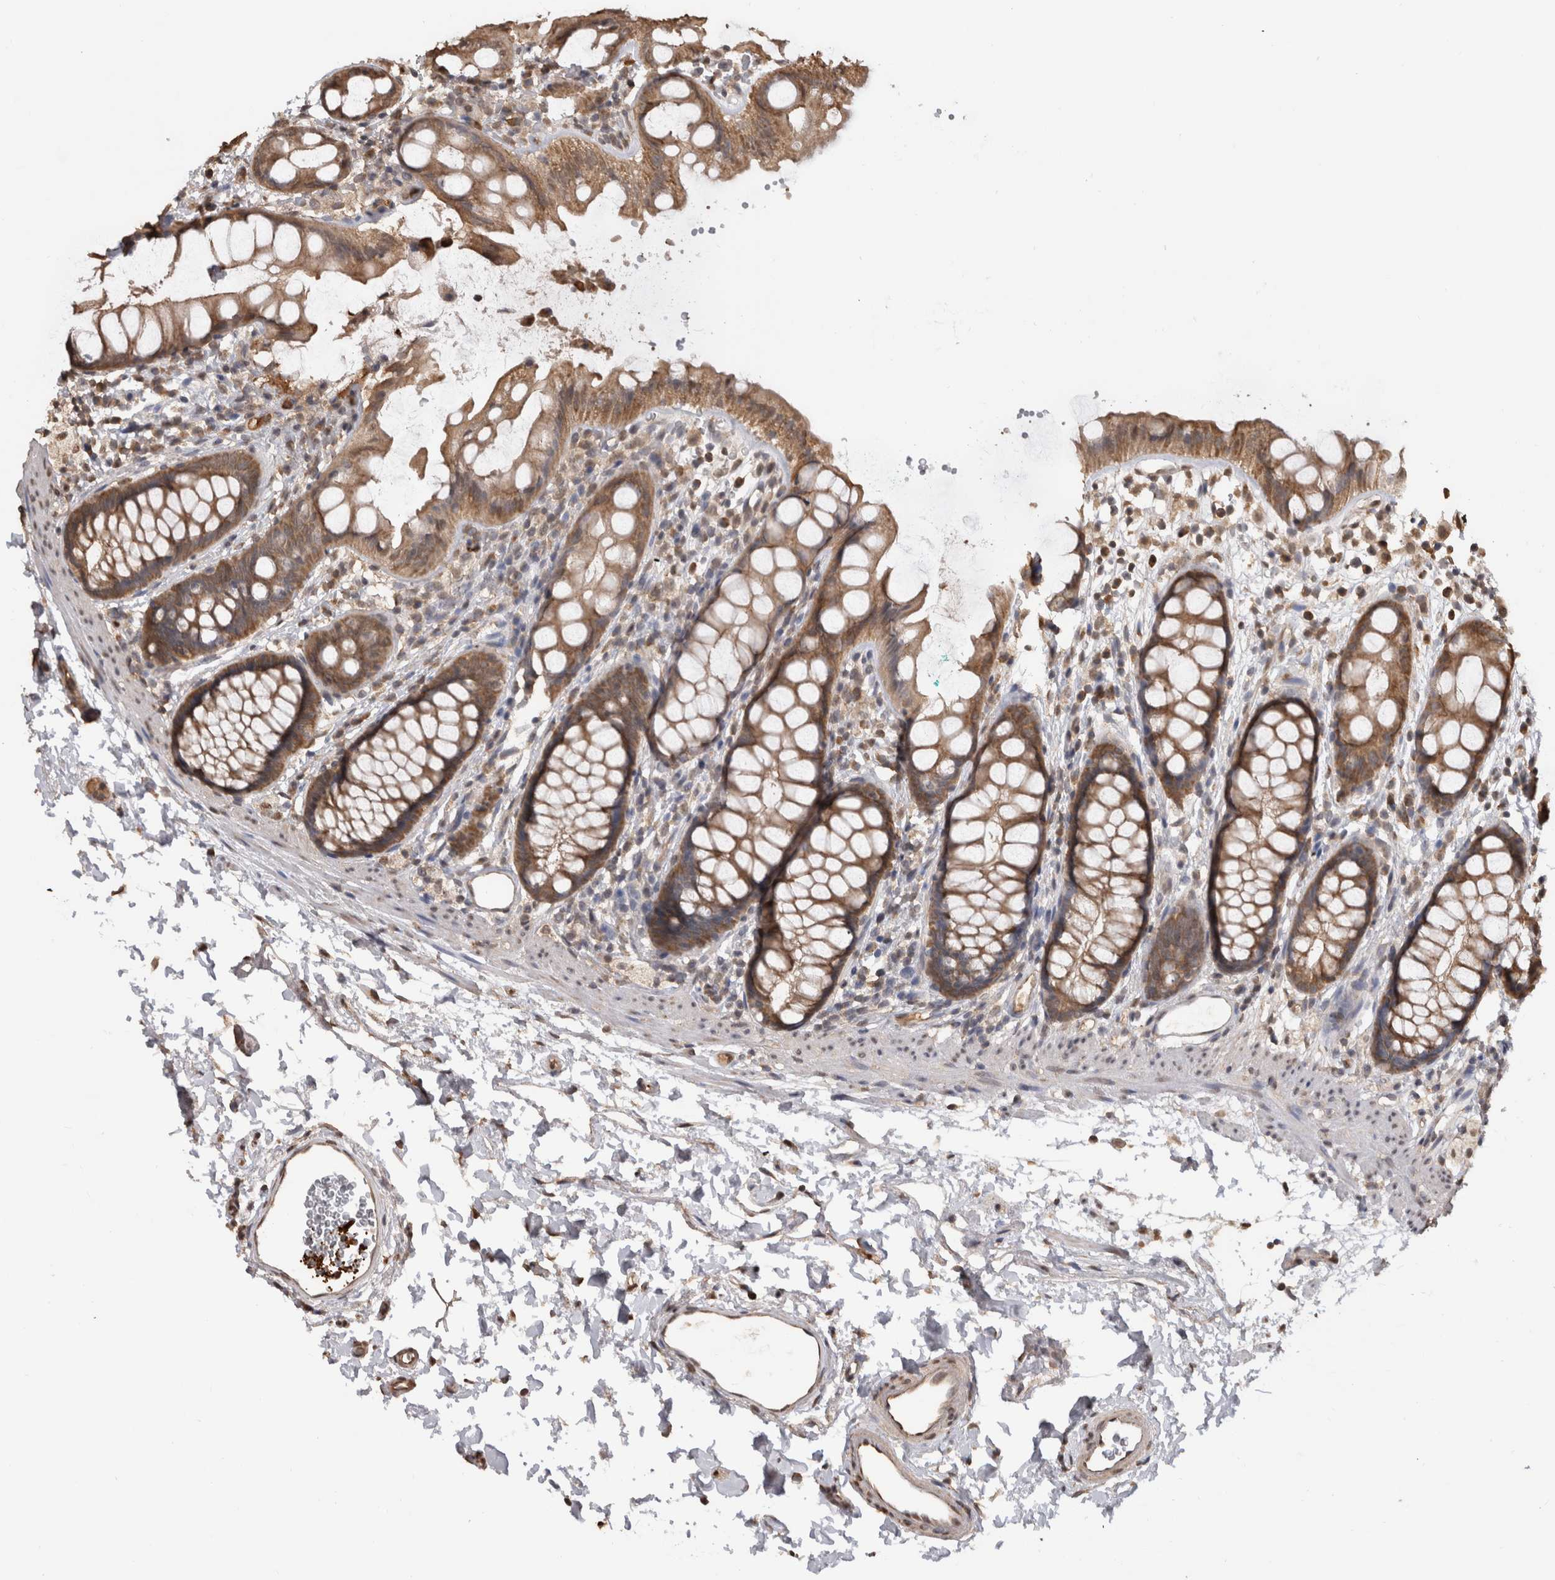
{"staining": {"intensity": "moderate", "quantity": ">75%", "location": "cytoplasmic/membranous"}, "tissue": "rectum", "cell_type": "Glandular cells", "image_type": "normal", "snomed": [{"axis": "morphology", "description": "Normal tissue, NOS"}, {"axis": "topography", "description": "Rectum"}], "caption": "A histopathology image of human rectum stained for a protein demonstrates moderate cytoplasmic/membranous brown staining in glandular cells. The protein of interest is stained brown, and the nuclei are stained in blue (DAB (3,3'-diaminobenzidine) IHC with brightfield microscopy, high magnification).", "gene": "PAK4", "patient": {"sex": "female", "age": 65}}